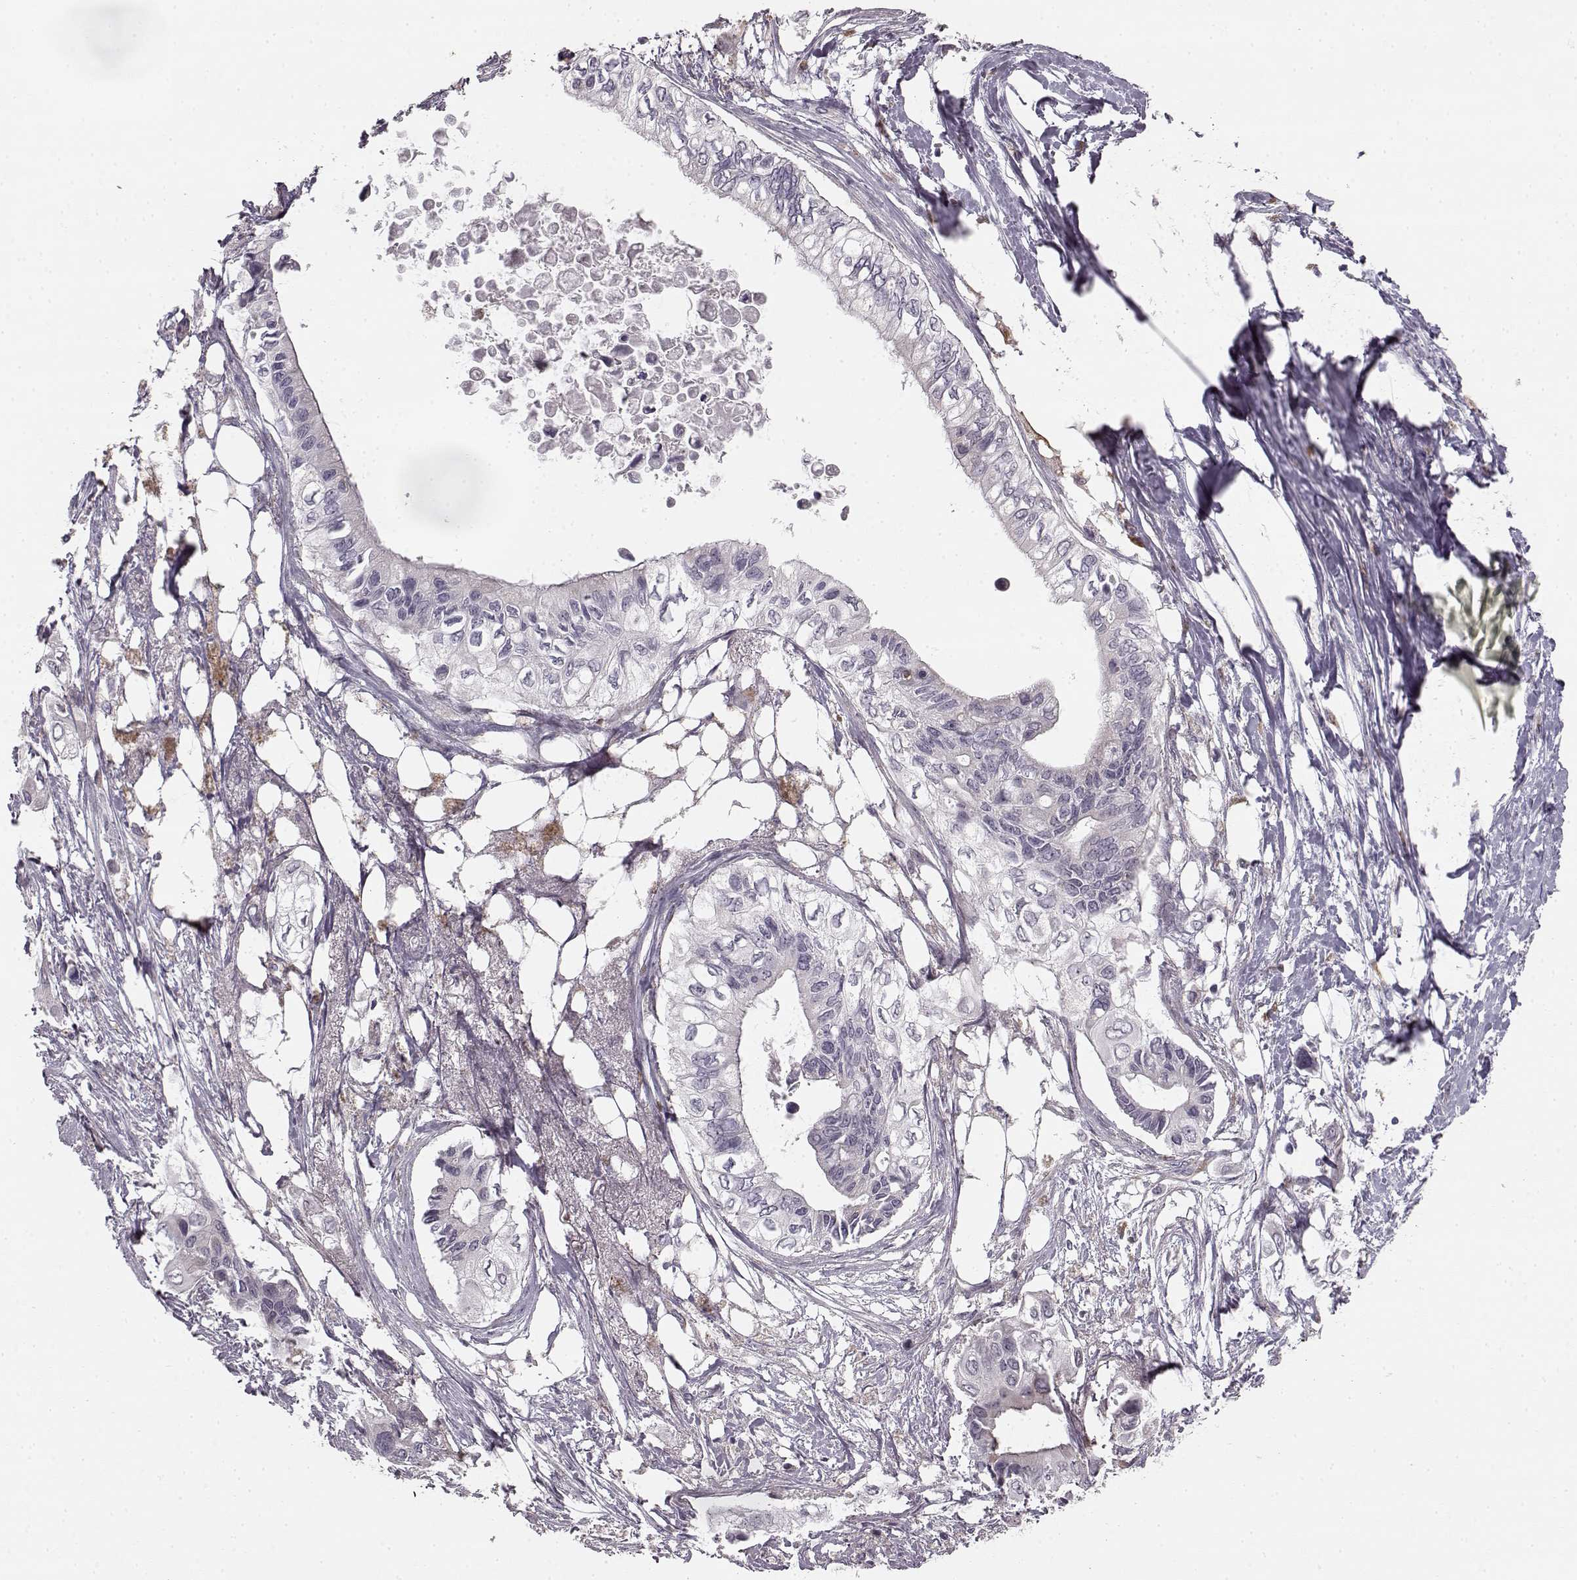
{"staining": {"intensity": "negative", "quantity": "none", "location": "none"}, "tissue": "pancreatic cancer", "cell_type": "Tumor cells", "image_type": "cancer", "snomed": [{"axis": "morphology", "description": "Adenocarcinoma, NOS"}, {"axis": "topography", "description": "Pancreas"}], "caption": "There is no significant expression in tumor cells of pancreatic adenocarcinoma.", "gene": "HMMR", "patient": {"sex": "female", "age": 63}}